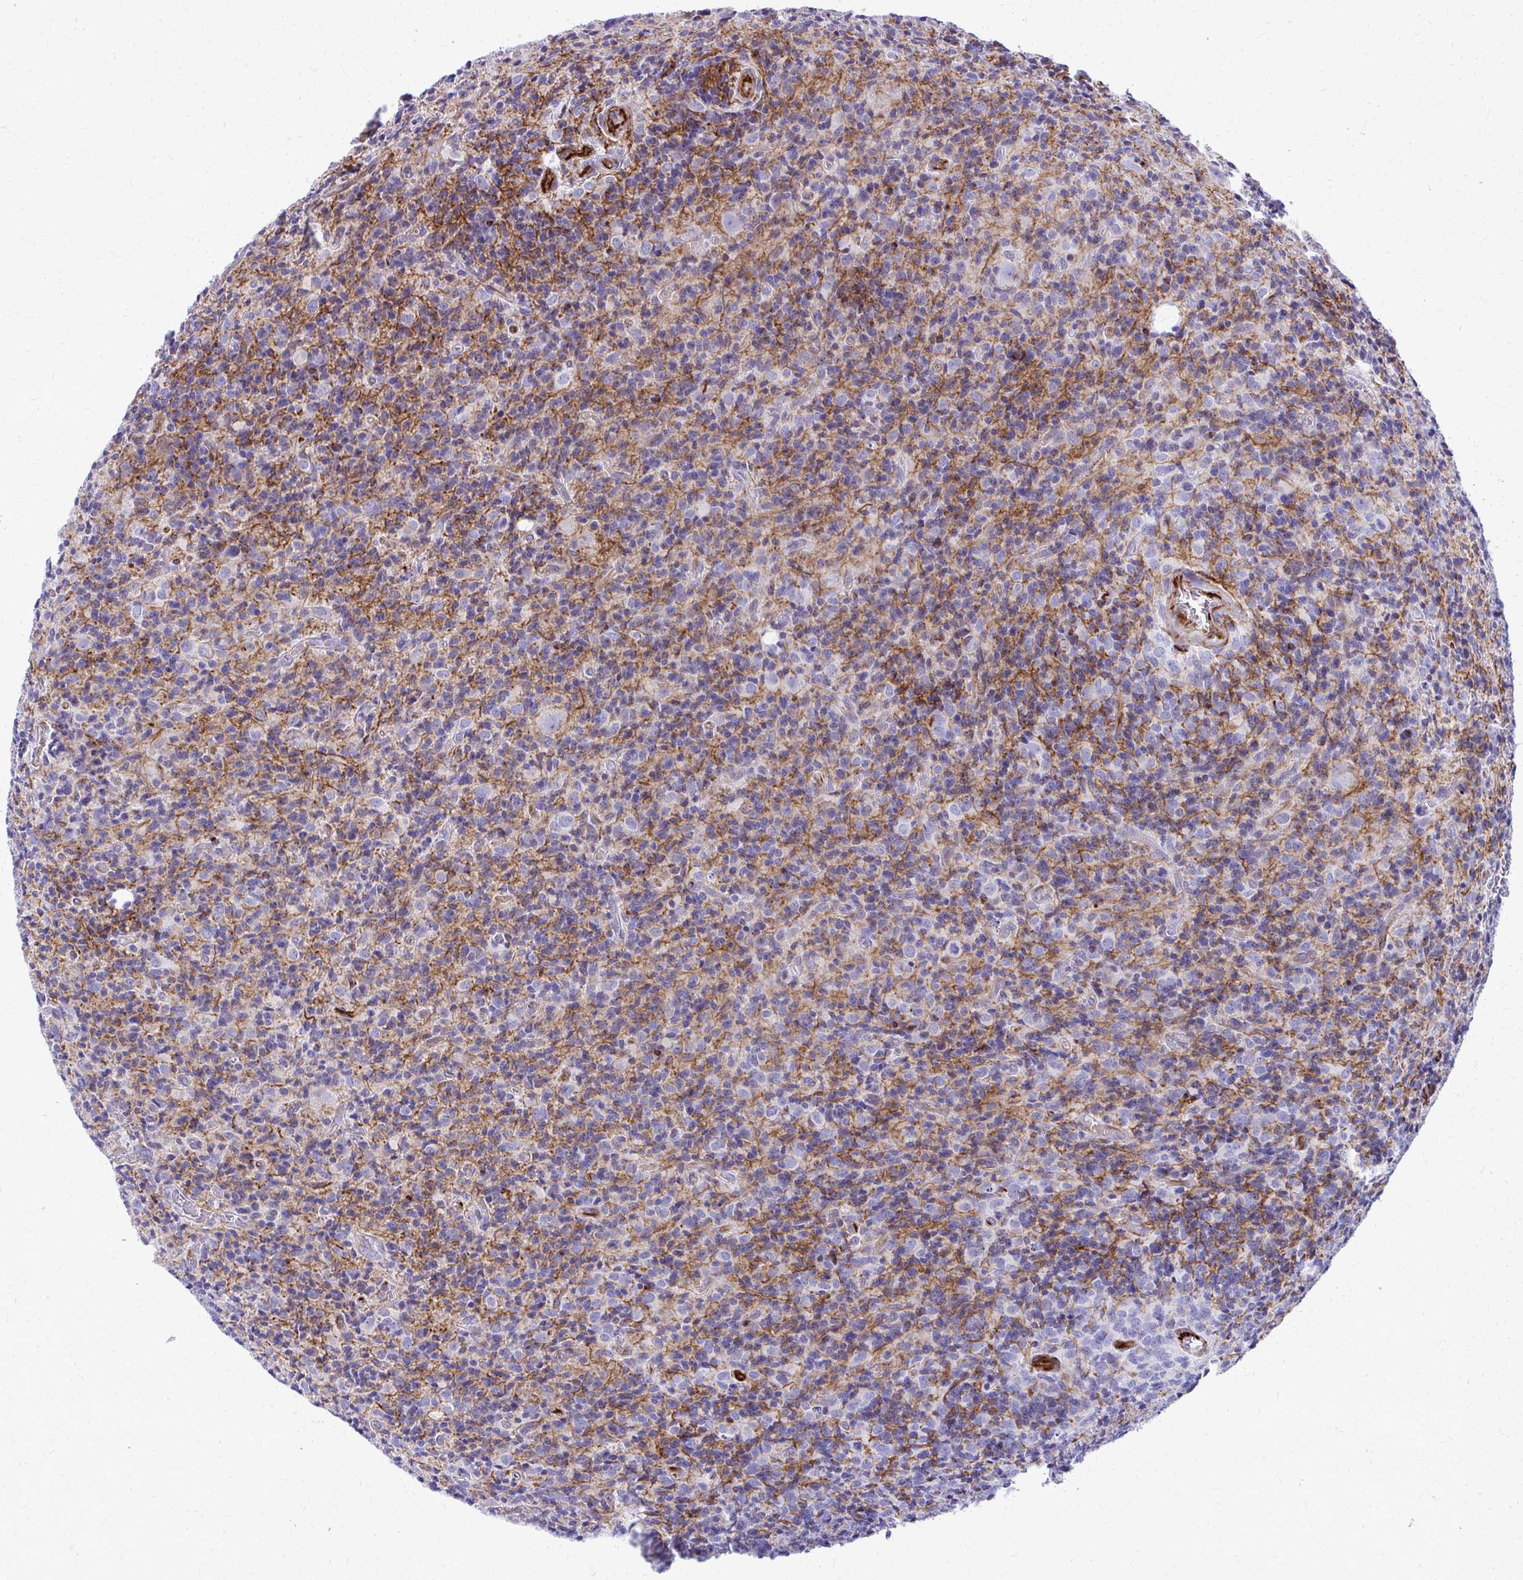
{"staining": {"intensity": "negative", "quantity": "none", "location": "none"}, "tissue": "glioma", "cell_type": "Tumor cells", "image_type": "cancer", "snomed": [{"axis": "morphology", "description": "Glioma, malignant, High grade"}, {"axis": "topography", "description": "Brain"}], "caption": "Immunohistochemical staining of malignant high-grade glioma displays no significant expression in tumor cells. (Stains: DAB immunohistochemistry (IHC) with hematoxylin counter stain, Microscopy: brightfield microscopy at high magnification).", "gene": "TRIM6", "patient": {"sex": "male", "age": 76}}